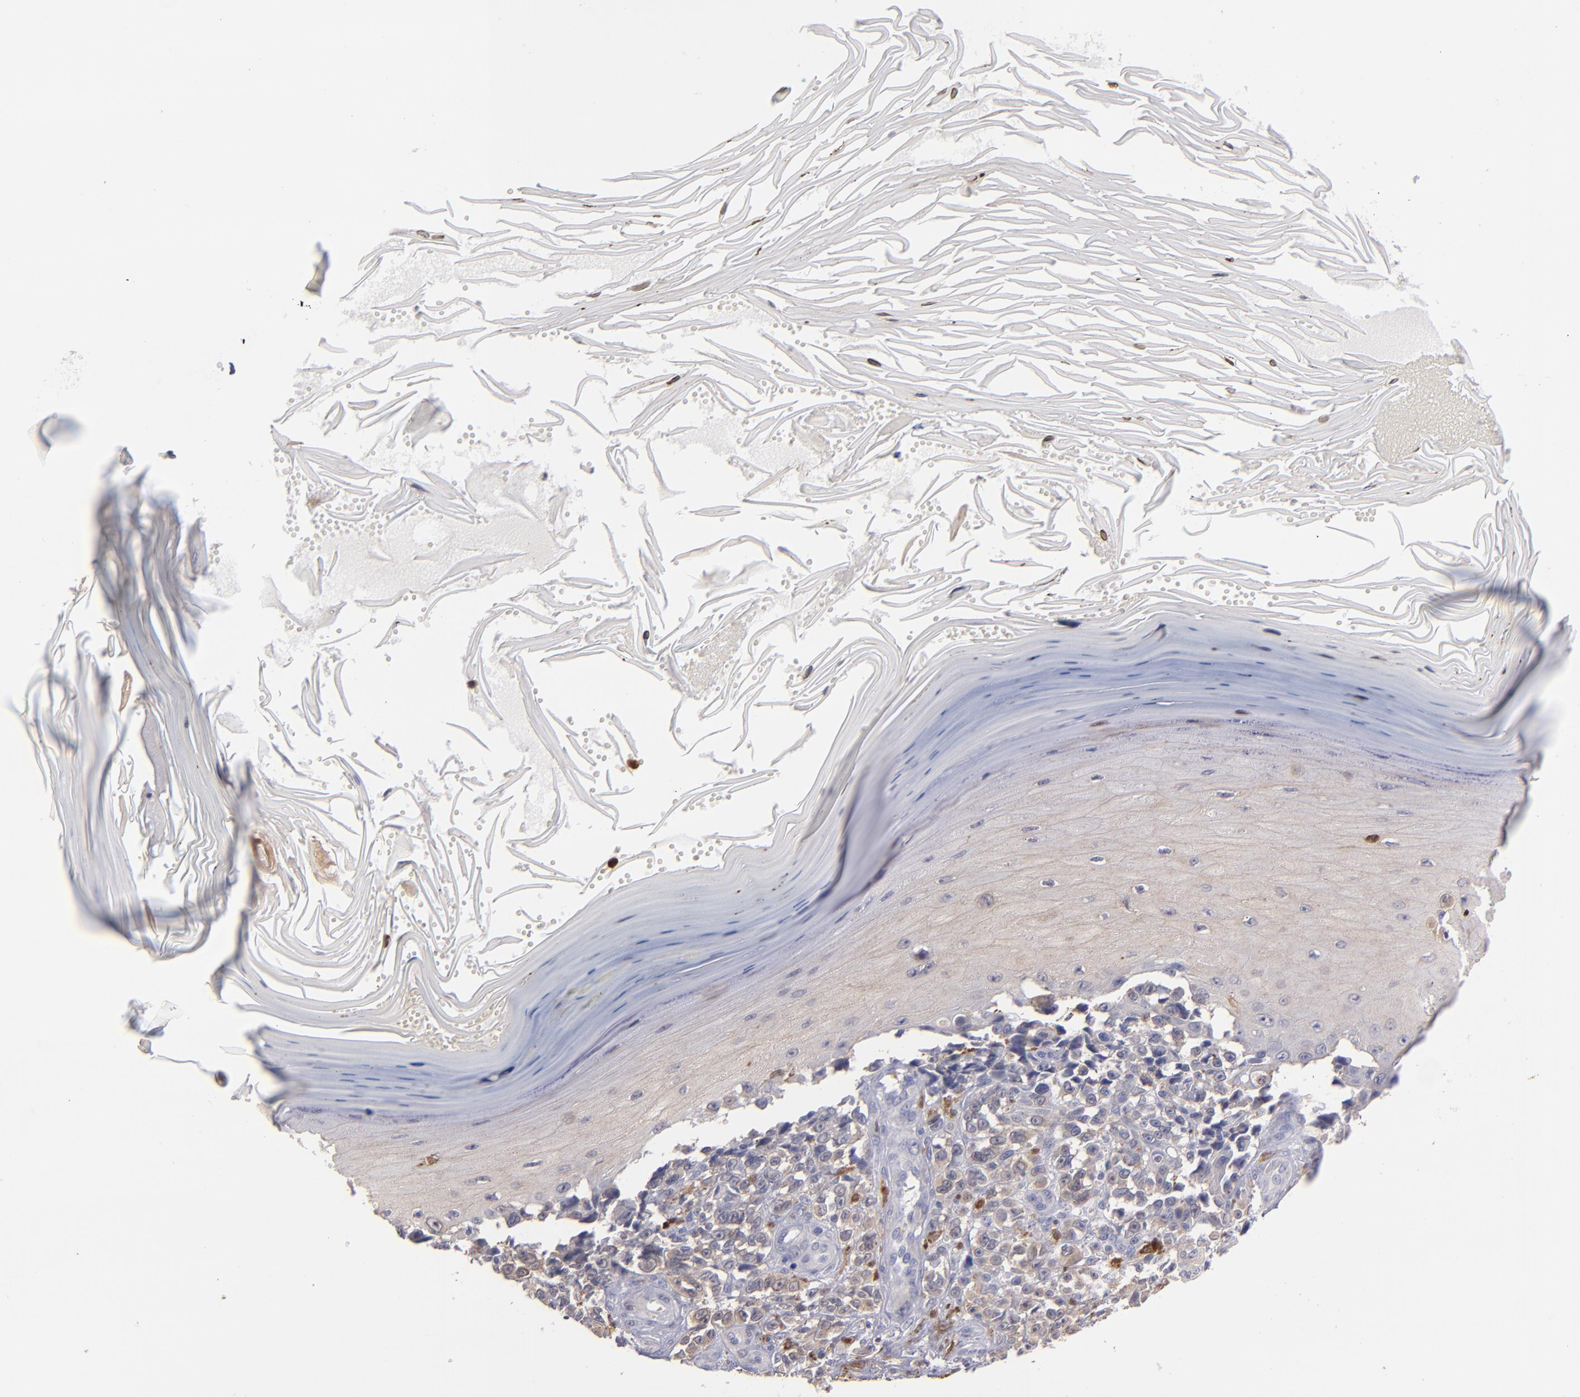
{"staining": {"intensity": "weak", "quantity": "25%-75%", "location": "cytoplasmic/membranous"}, "tissue": "melanoma", "cell_type": "Tumor cells", "image_type": "cancer", "snomed": [{"axis": "morphology", "description": "Malignant melanoma, NOS"}, {"axis": "topography", "description": "Skin"}], "caption": "Immunohistochemistry (IHC) micrograph of human malignant melanoma stained for a protein (brown), which displays low levels of weak cytoplasmic/membranous staining in about 25%-75% of tumor cells.", "gene": "PRKCD", "patient": {"sex": "female", "age": 82}}